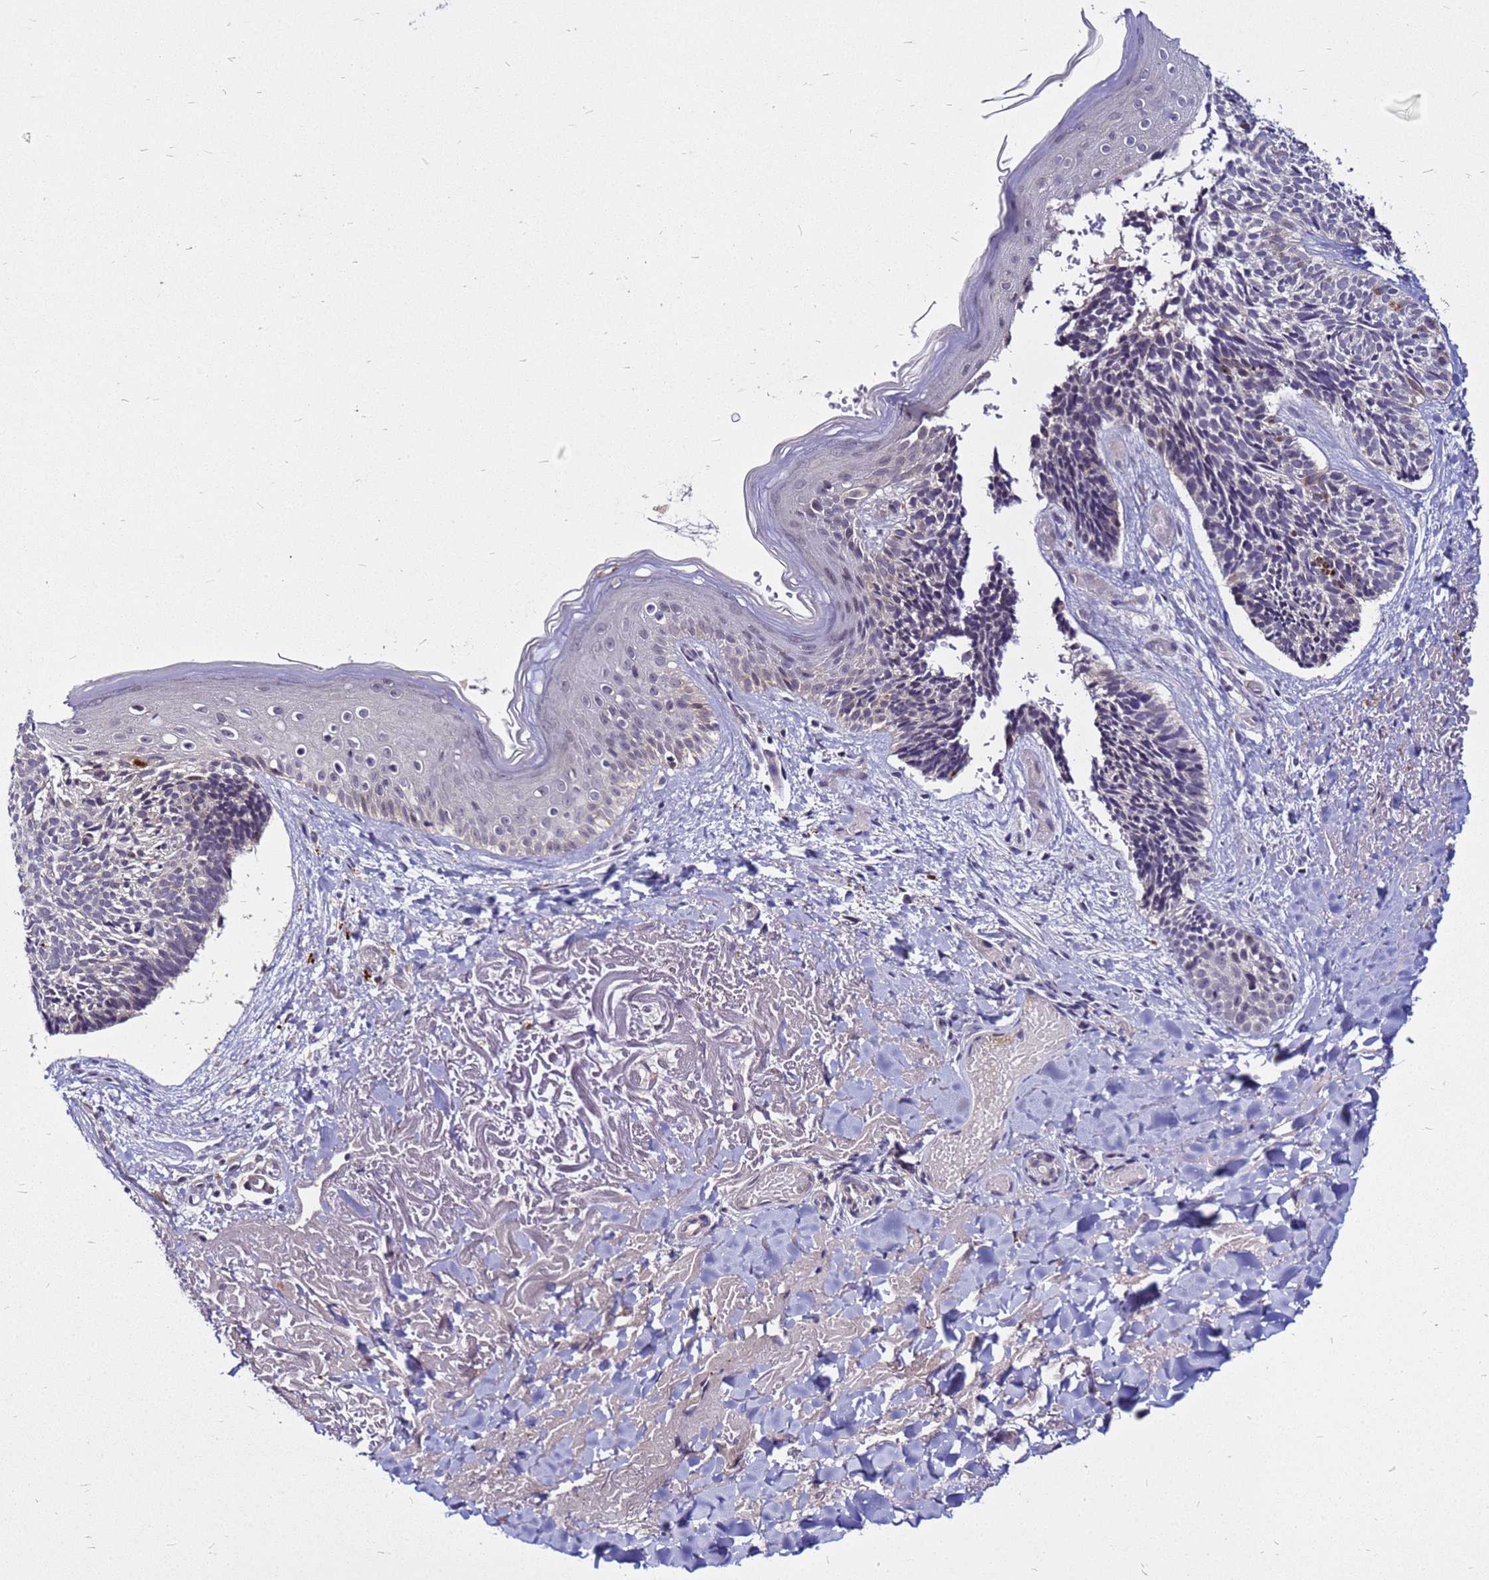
{"staining": {"intensity": "negative", "quantity": "none", "location": "none"}, "tissue": "skin cancer", "cell_type": "Tumor cells", "image_type": "cancer", "snomed": [{"axis": "morphology", "description": "Basal cell carcinoma"}, {"axis": "topography", "description": "Skin"}], "caption": "Micrograph shows no protein positivity in tumor cells of skin cancer (basal cell carcinoma) tissue.", "gene": "SAT1", "patient": {"sex": "male", "age": 84}}